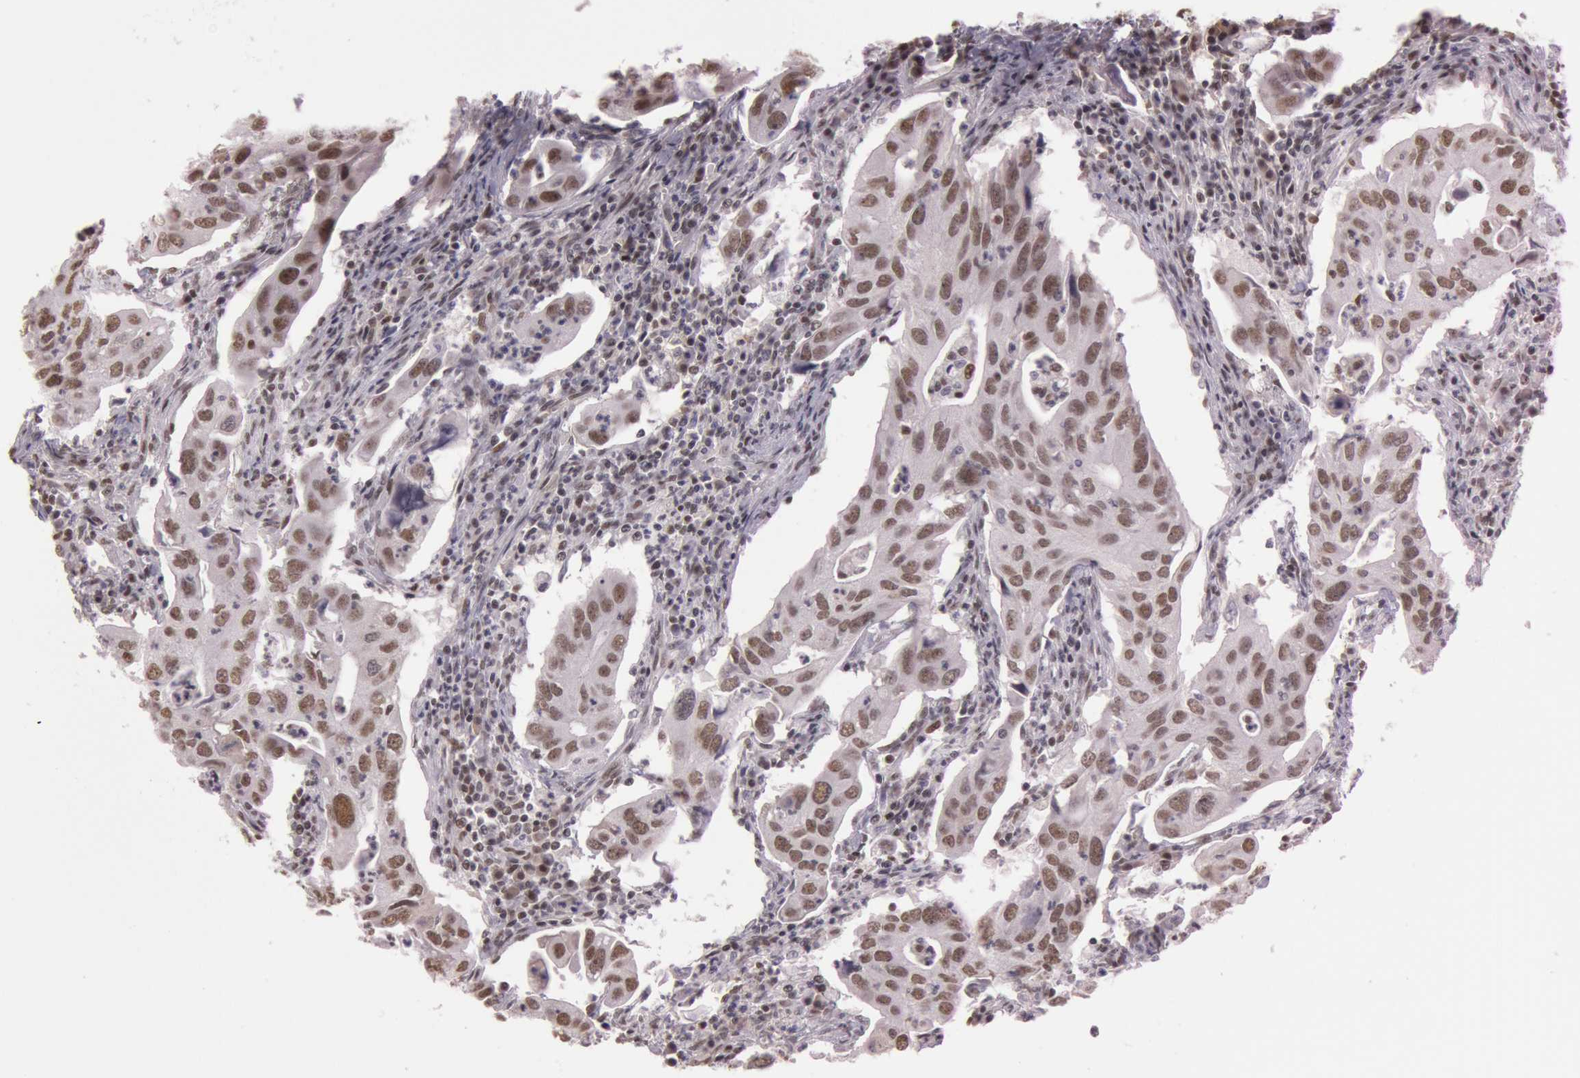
{"staining": {"intensity": "moderate", "quantity": "25%-75%", "location": "nuclear"}, "tissue": "lung cancer", "cell_type": "Tumor cells", "image_type": "cancer", "snomed": [{"axis": "morphology", "description": "Adenocarcinoma, NOS"}, {"axis": "topography", "description": "Lung"}], "caption": "Brown immunohistochemical staining in lung cancer demonstrates moderate nuclear expression in about 25%-75% of tumor cells.", "gene": "TASL", "patient": {"sex": "male", "age": 48}}